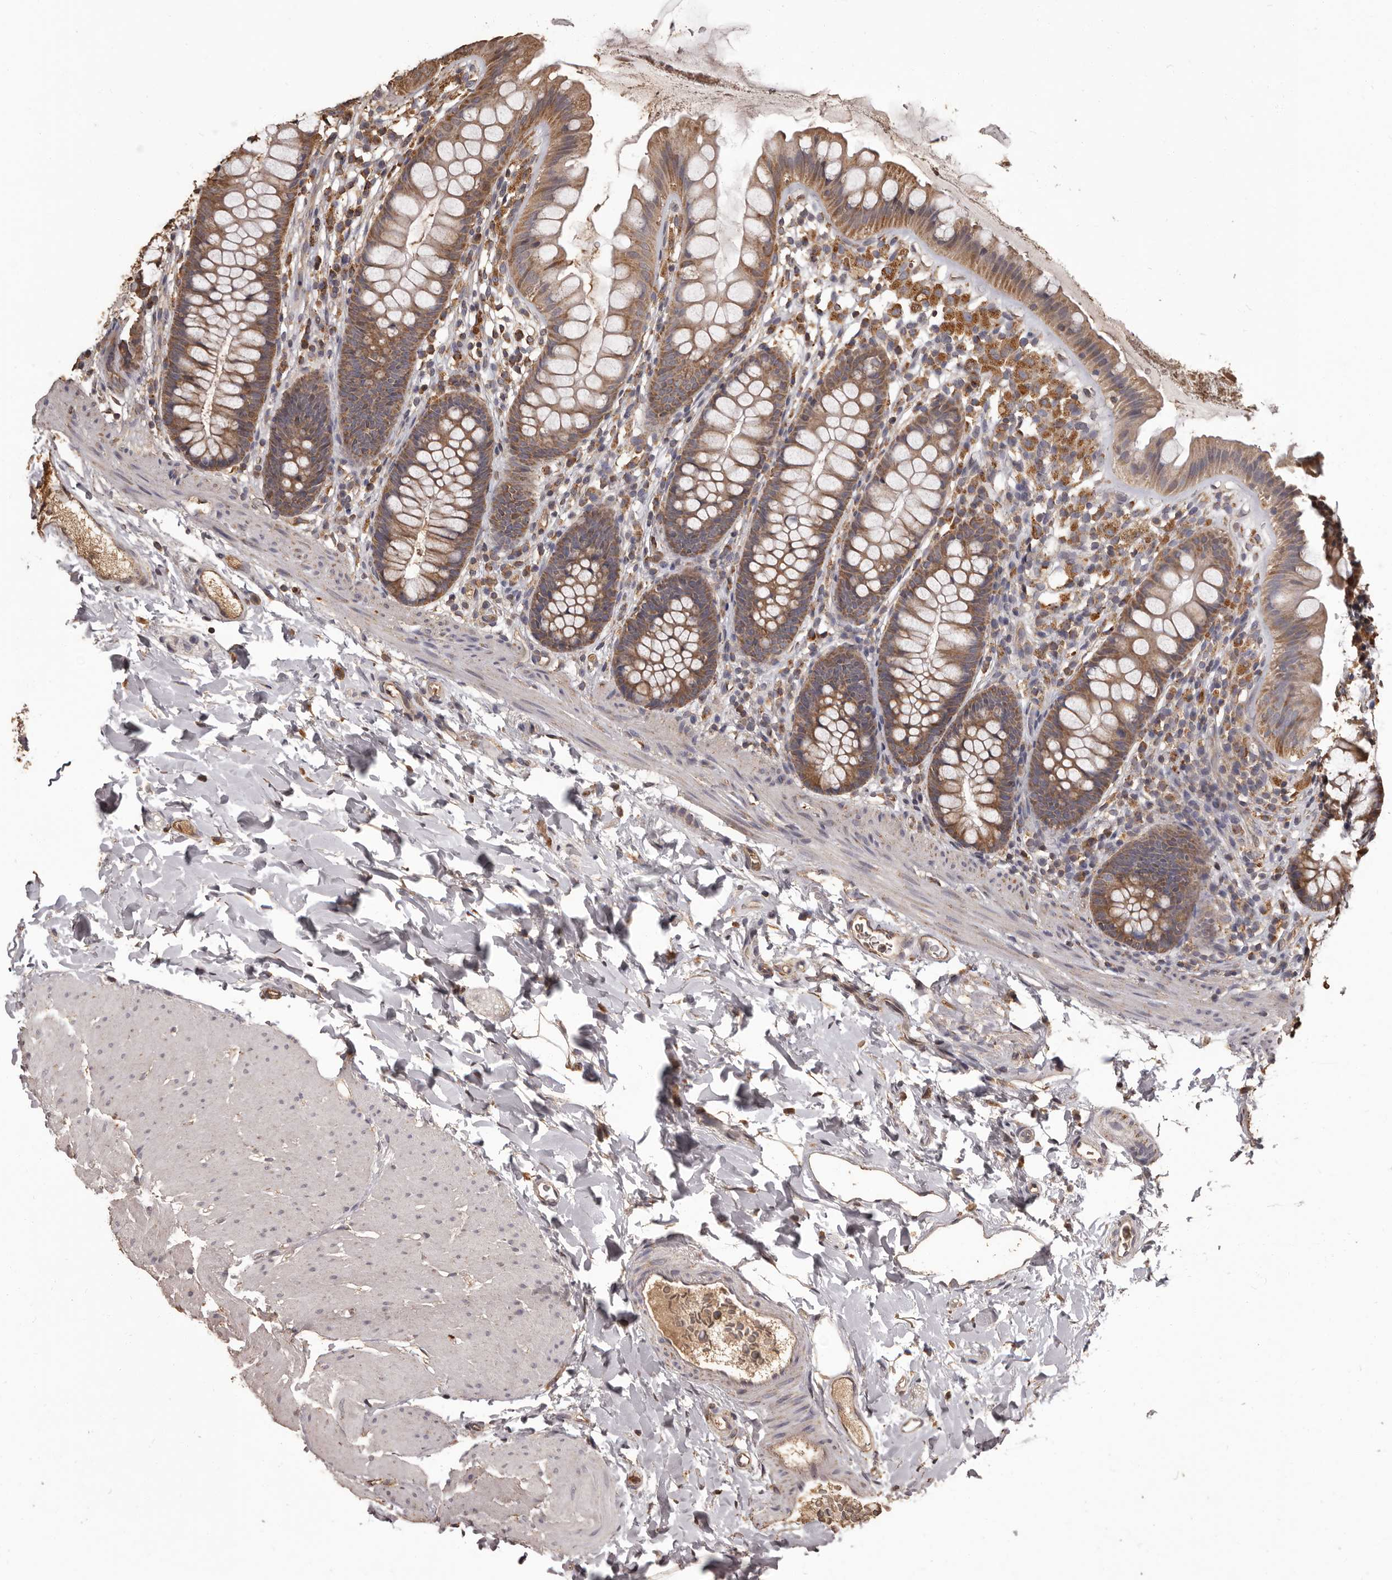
{"staining": {"intensity": "strong", "quantity": ">75%", "location": "cytoplasmic/membranous"}, "tissue": "colon", "cell_type": "Endothelial cells", "image_type": "normal", "snomed": [{"axis": "morphology", "description": "Normal tissue, NOS"}, {"axis": "topography", "description": "Colon"}], "caption": "Human colon stained with a protein marker displays strong staining in endothelial cells.", "gene": "MGAT5", "patient": {"sex": "female", "age": 62}}